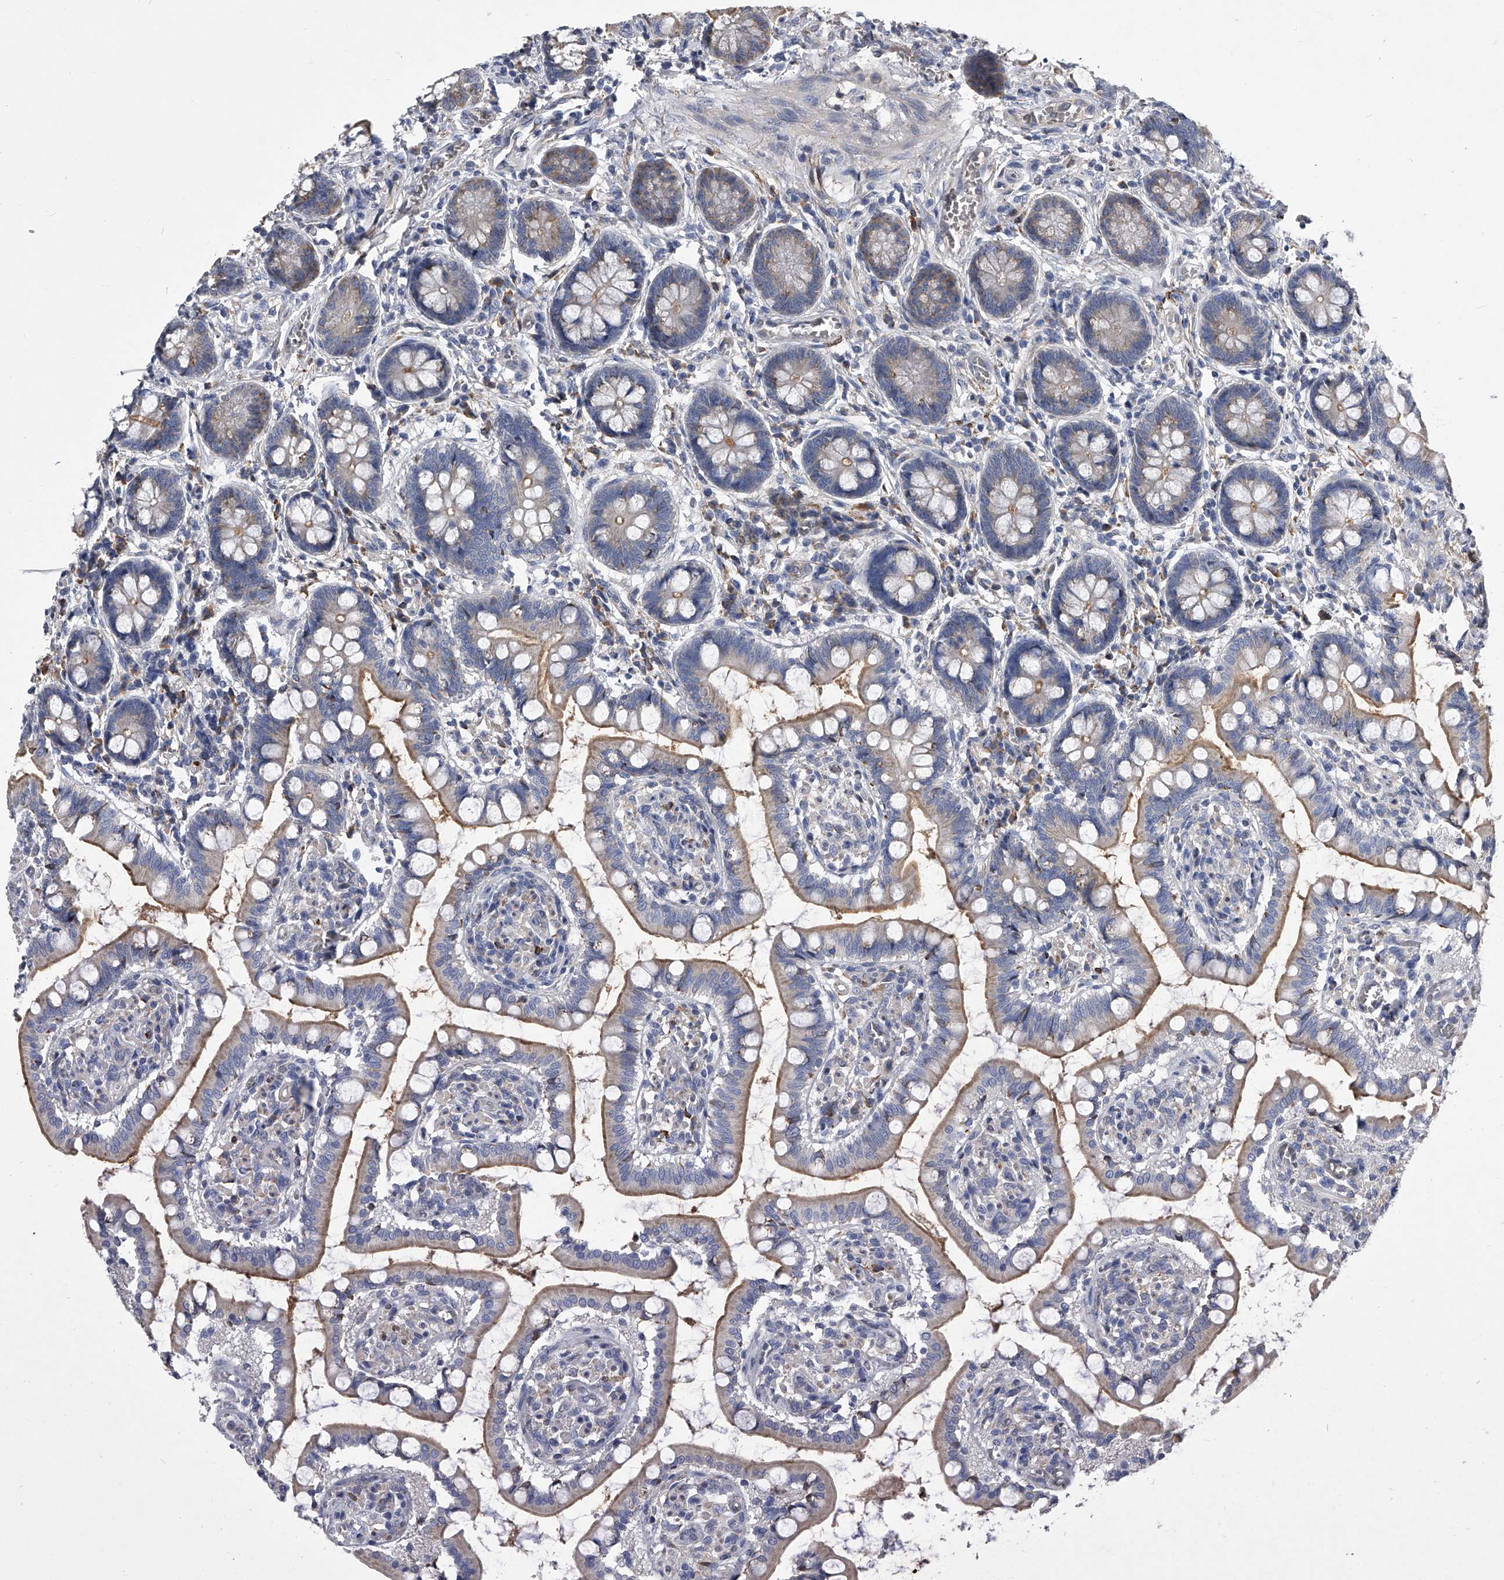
{"staining": {"intensity": "moderate", "quantity": "25%-75%", "location": "cytoplasmic/membranous"}, "tissue": "small intestine", "cell_type": "Glandular cells", "image_type": "normal", "snomed": [{"axis": "morphology", "description": "Normal tissue, NOS"}, {"axis": "topography", "description": "Small intestine"}], "caption": "This photomicrograph exhibits IHC staining of unremarkable human small intestine, with medium moderate cytoplasmic/membranous expression in approximately 25%-75% of glandular cells.", "gene": "CCR4", "patient": {"sex": "male", "age": 52}}